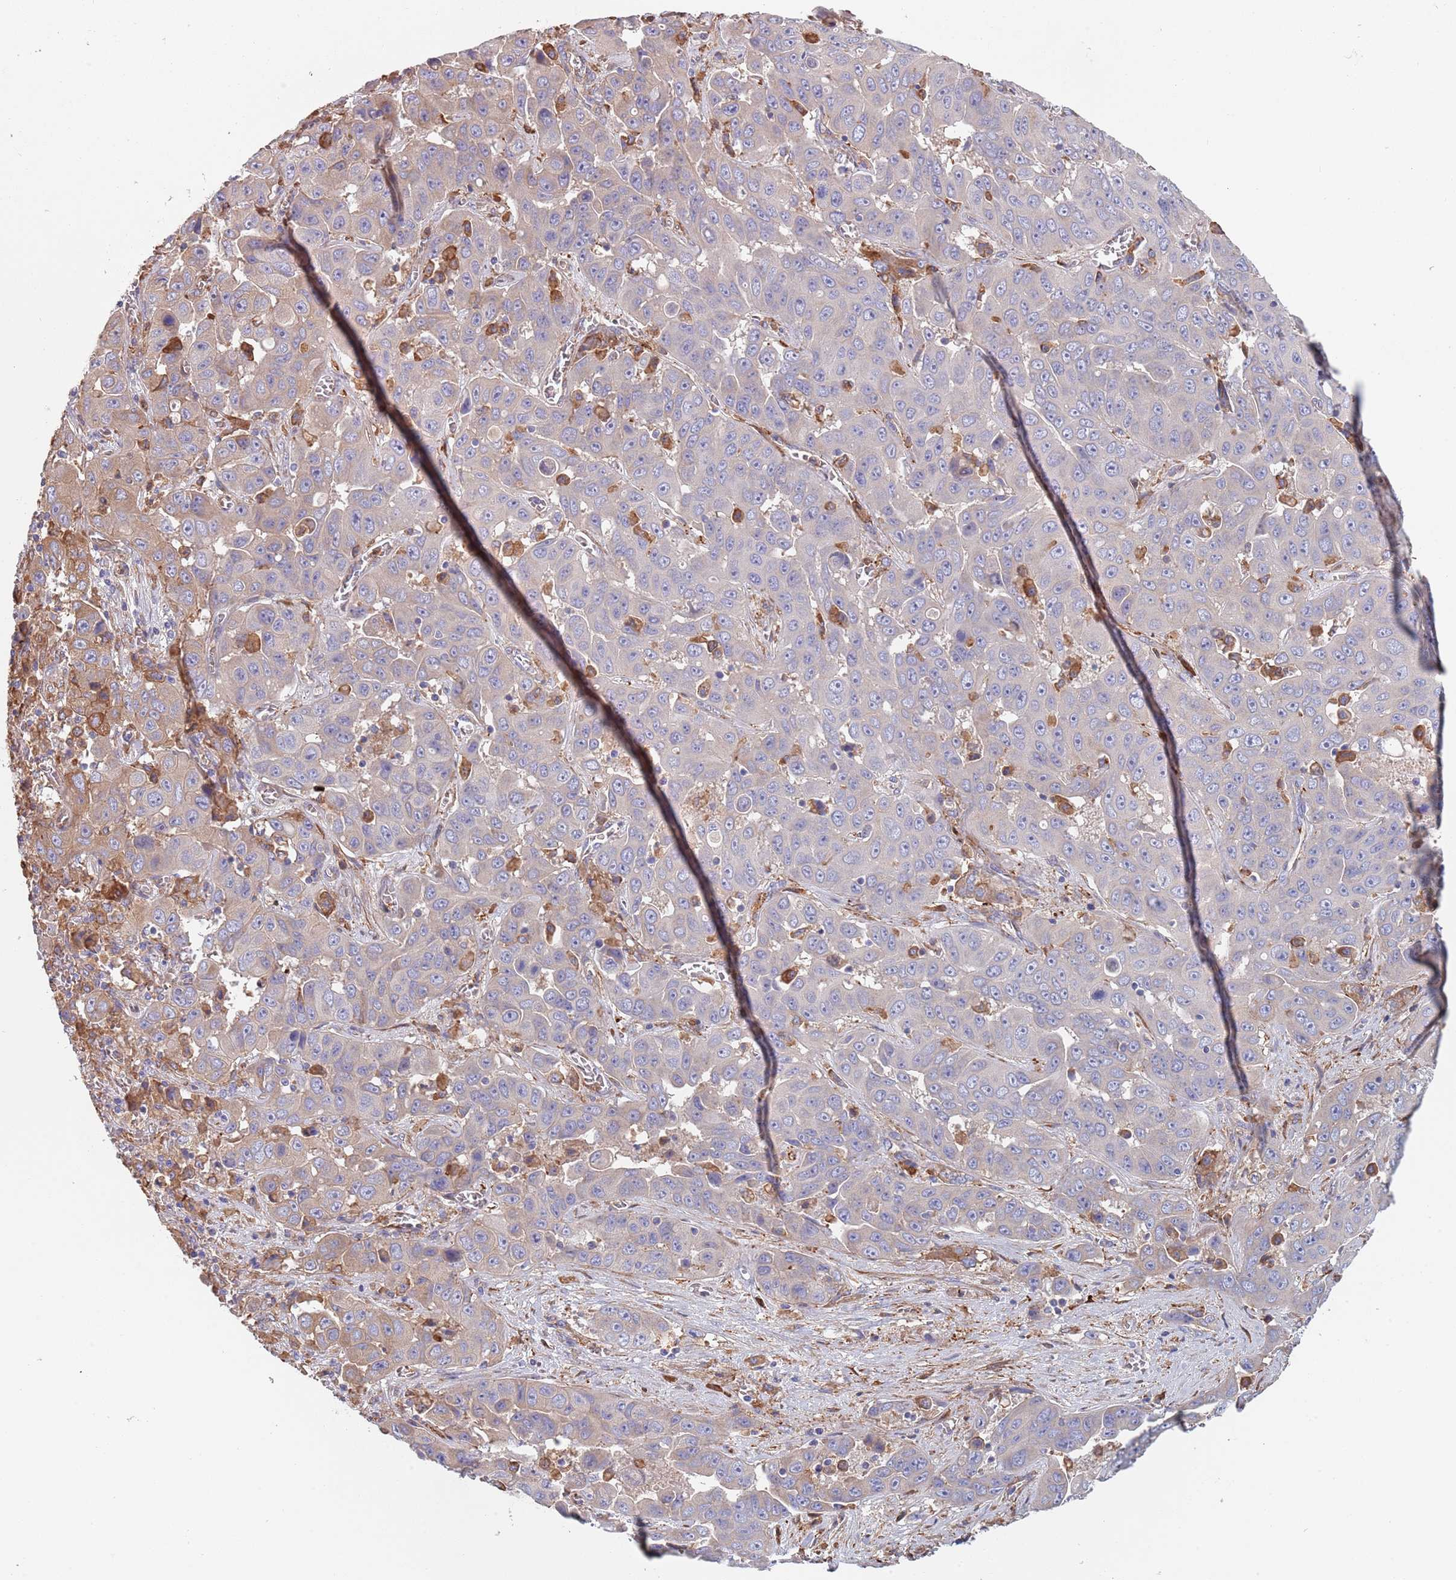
{"staining": {"intensity": "weak", "quantity": "<25%", "location": "cytoplasmic/membranous"}, "tissue": "liver cancer", "cell_type": "Tumor cells", "image_type": "cancer", "snomed": [{"axis": "morphology", "description": "Cholangiocarcinoma"}, {"axis": "topography", "description": "Liver"}], "caption": "Liver cancer (cholangiocarcinoma) was stained to show a protein in brown. There is no significant expression in tumor cells. Nuclei are stained in blue.", "gene": "DCUN1D3", "patient": {"sex": "female", "age": 52}}